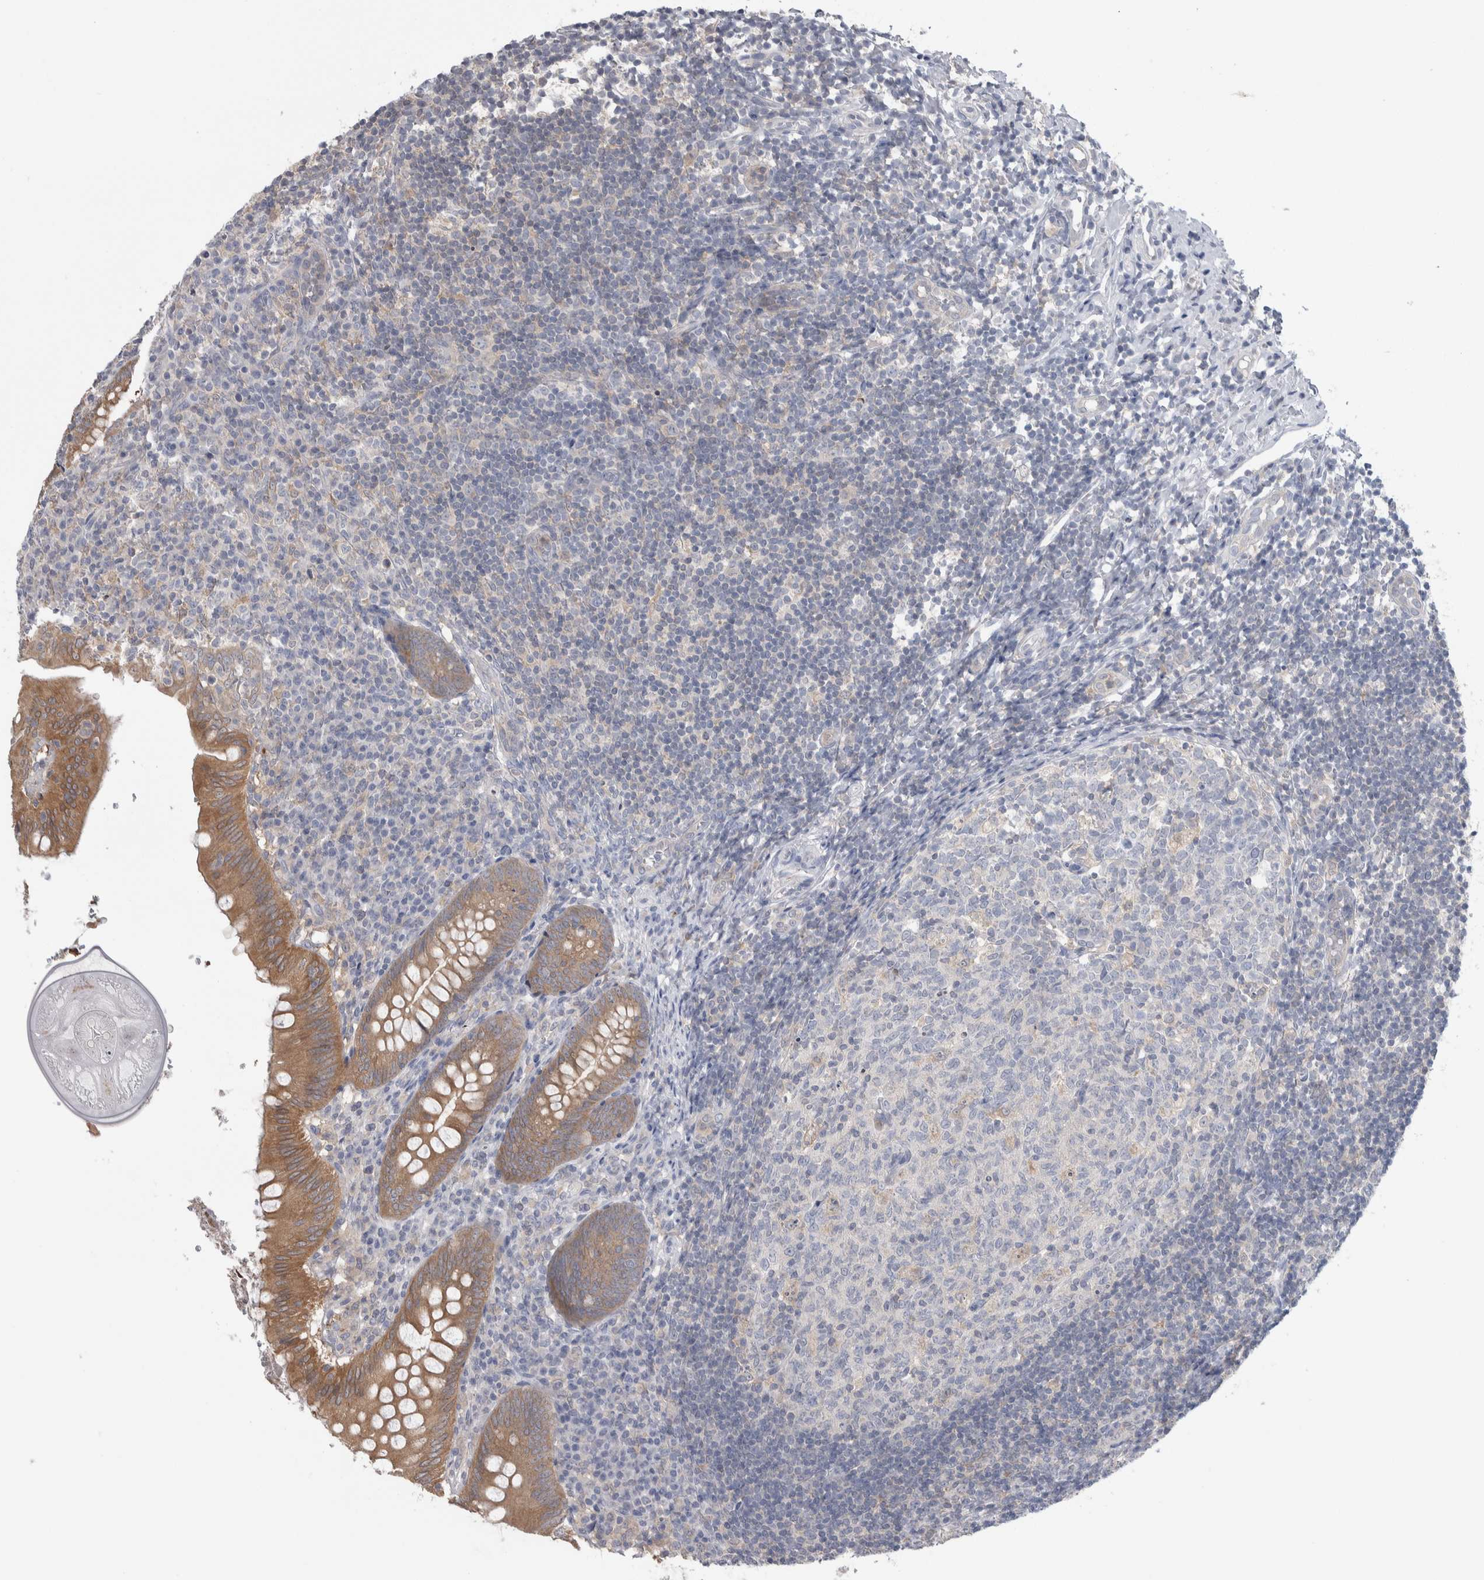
{"staining": {"intensity": "moderate", "quantity": ">75%", "location": "cytoplasmic/membranous"}, "tissue": "appendix", "cell_type": "Glandular cells", "image_type": "normal", "snomed": [{"axis": "morphology", "description": "Normal tissue, NOS"}, {"axis": "topography", "description": "Appendix"}], "caption": "Glandular cells display medium levels of moderate cytoplasmic/membranous expression in approximately >75% of cells in benign appendix.", "gene": "HTATIP2", "patient": {"sex": "male", "age": 8}}